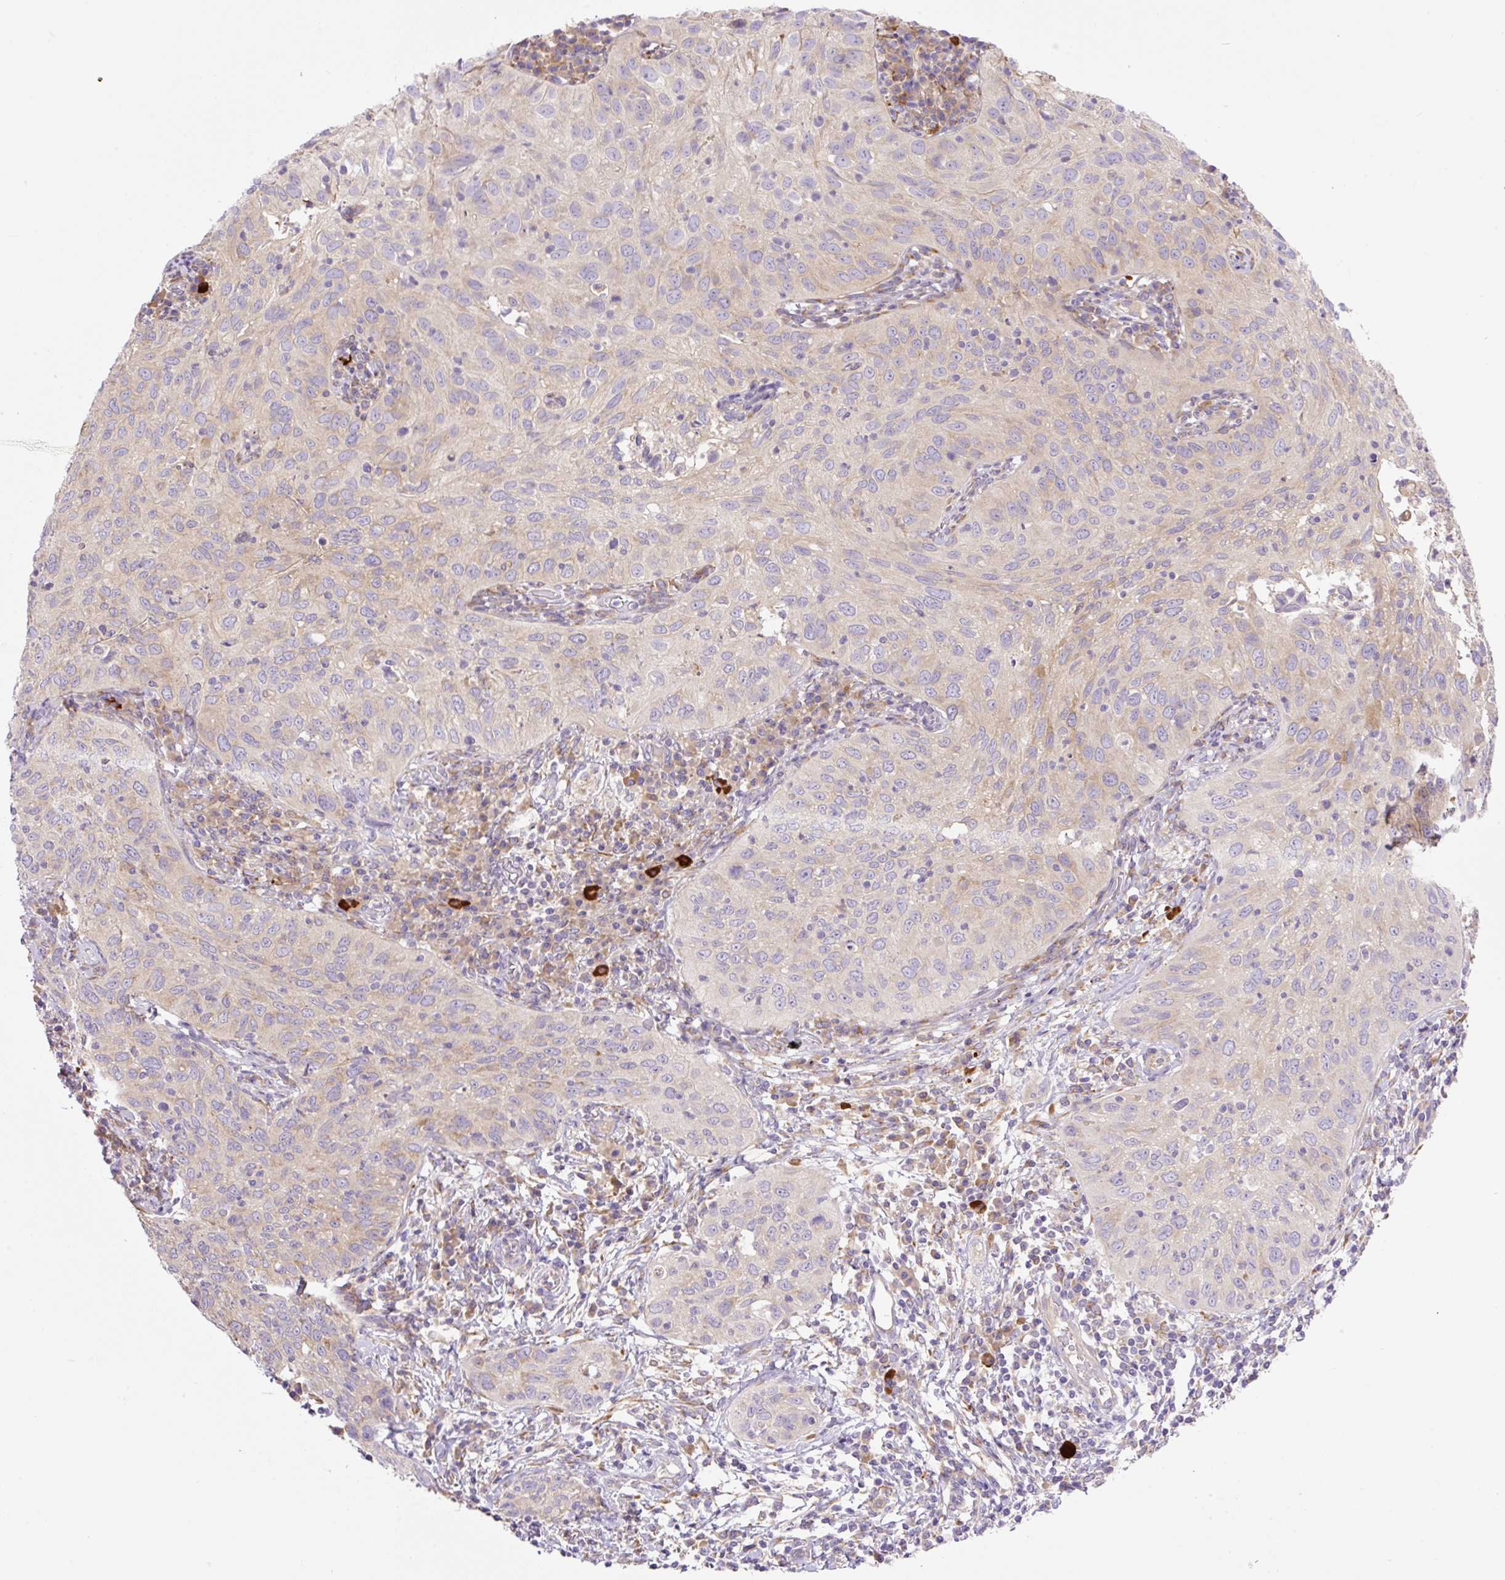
{"staining": {"intensity": "weak", "quantity": "25%-75%", "location": "cytoplasmic/membranous"}, "tissue": "cervical cancer", "cell_type": "Tumor cells", "image_type": "cancer", "snomed": [{"axis": "morphology", "description": "Squamous cell carcinoma, NOS"}, {"axis": "topography", "description": "Cervix"}], "caption": "A photomicrograph showing weak cytoplasmic/membranous positivity in approximately 25%-75% of tumor cells in cervical cancer (squamous cell carcinoma), as visualized by brown immunohistochemical staining.", "gene": "POFUT1", "patient": {"sex": "female", "age": 52}}